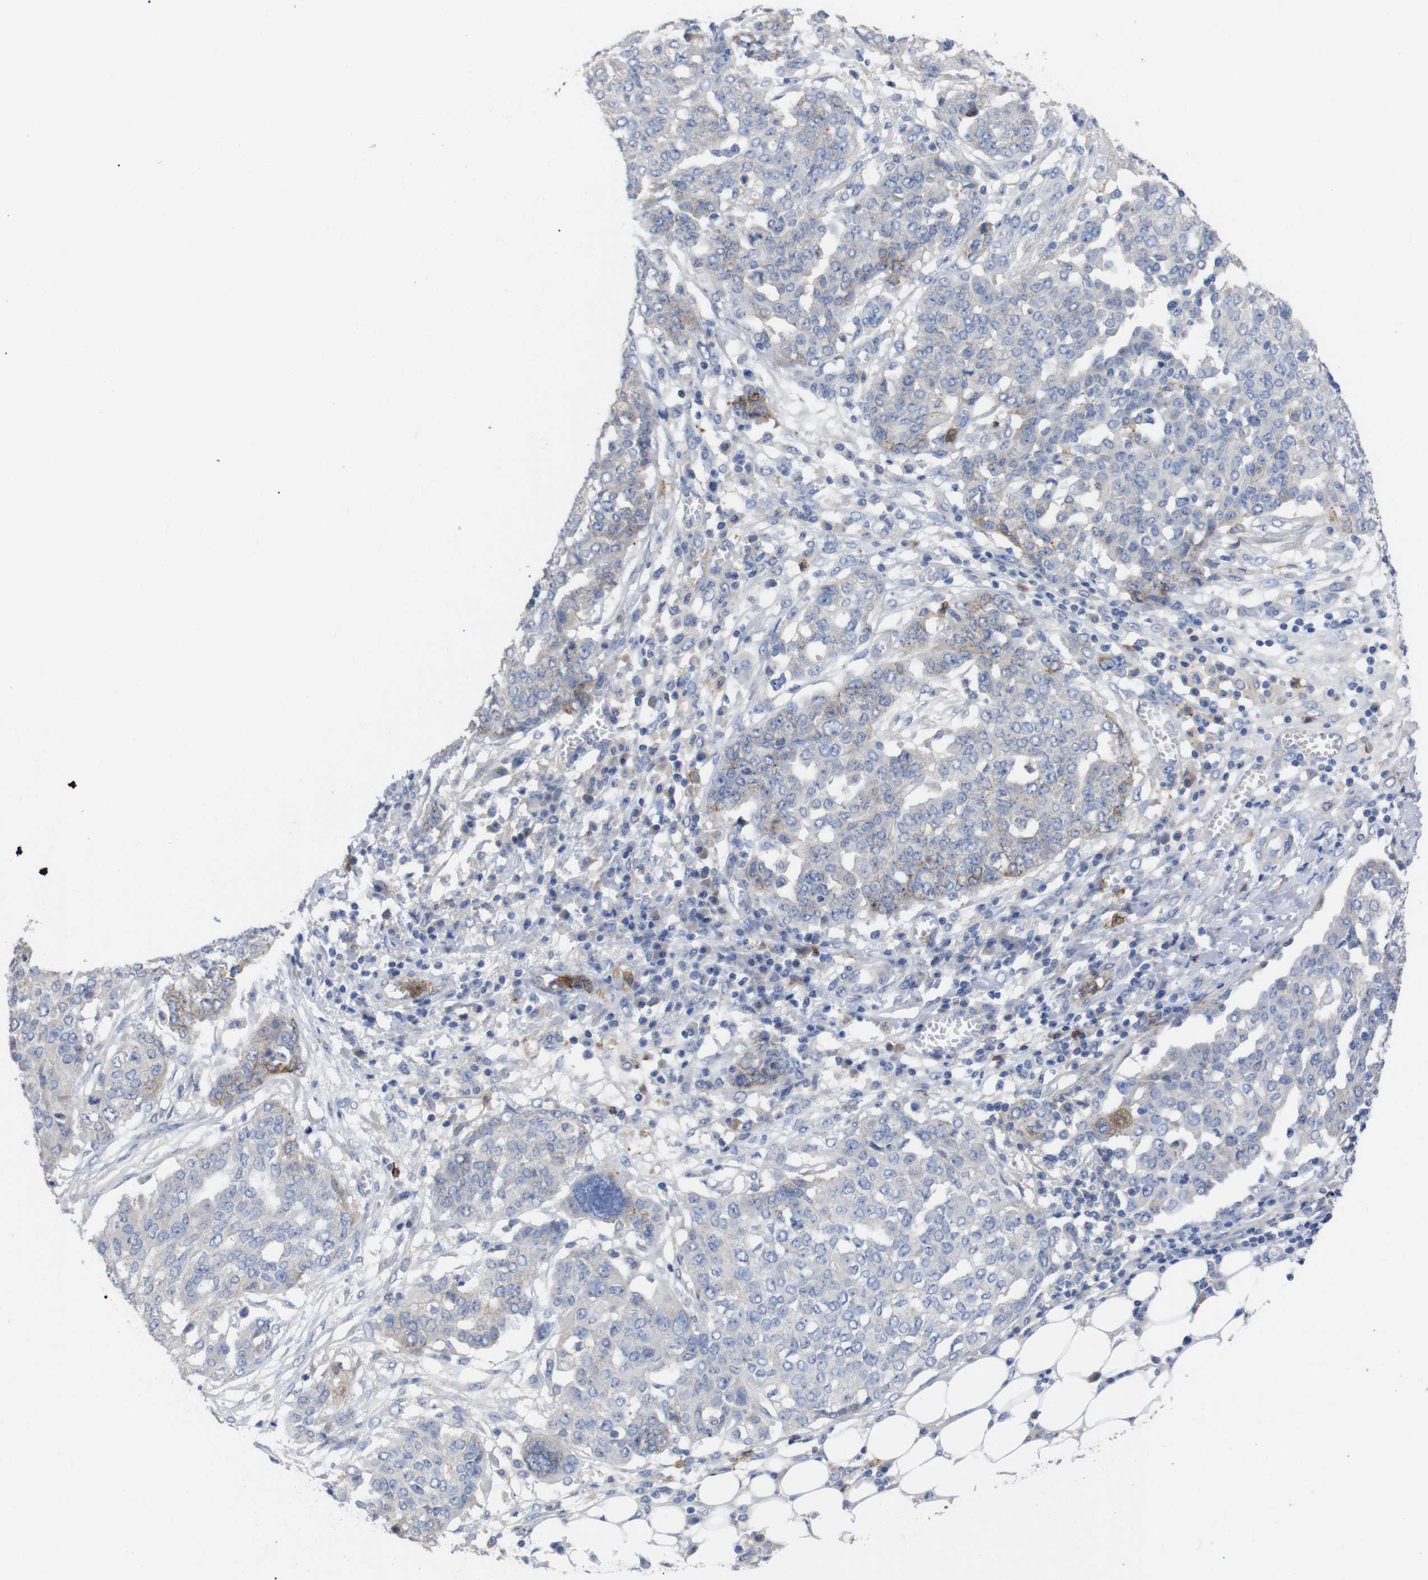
{"staining": {"intensity": "weak", "quantity": "<25%", "location": "cytoplasmic/membranous"}, "tissue": "ovarian cancer", "cell_type": "Tumor cells", "image_type": "cancer", "snomed": [{"axis": "morphology", "description": "Cystadenocarcinoma, serous, NOS"}, {"axis": "topography", "description": "Soft tissue"}, {"axis": "topography", "description": "Ovary"}], "caption": "Immunohistochemistry micrograph of neoplastic tissue: serous cystadenocarcinoma (ovarian) stained with DAB demonstrates no significant protein staining in tumor cells.", "gene": "C5AR1", "patient": {"sex": "female", "age": 57}}